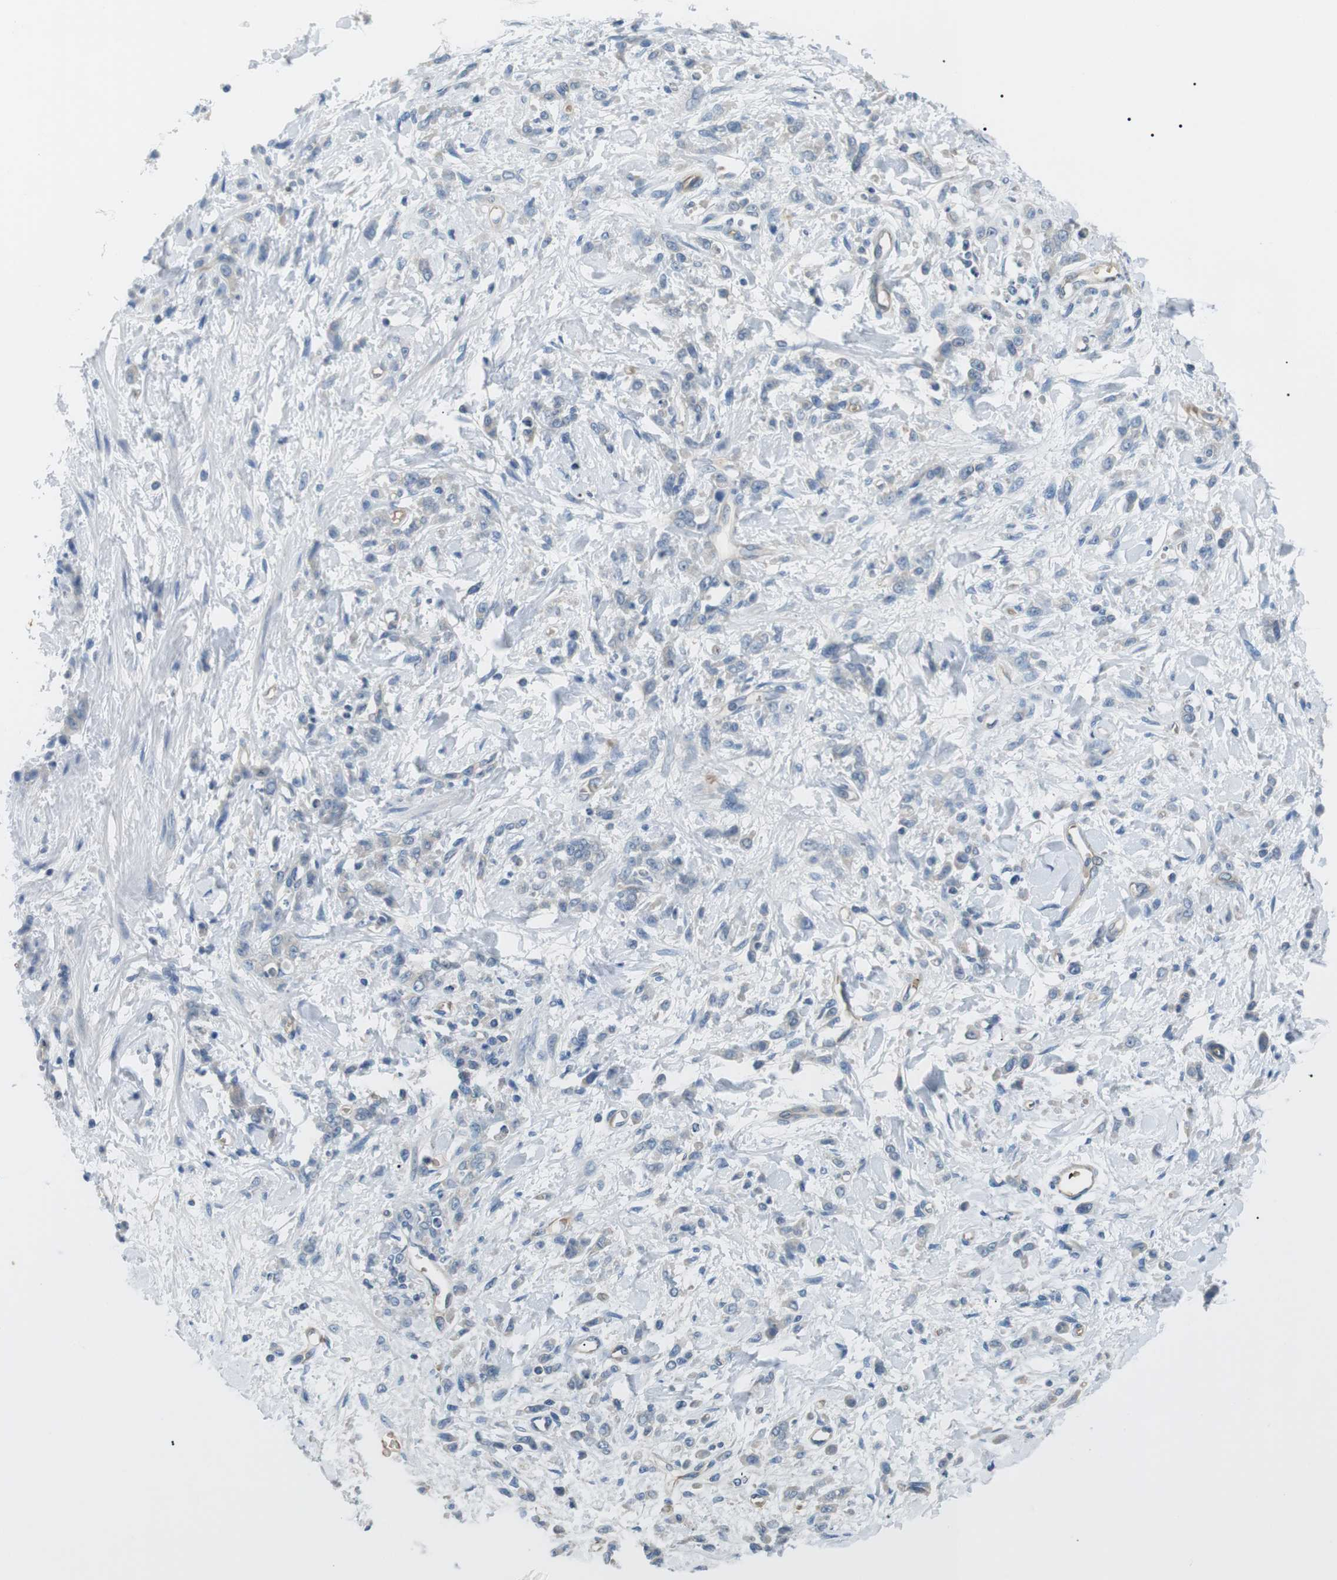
{"staining": {"intensity": "negative", "quantity": "none", "location": "none"}, "tissue": "stomach cancer", "cell_type": "Tumor cells", "image_type": "cancer", "snomed": [{"axis": "morphology", "description": "Normal tissue, NOS"}, {"axis": "morphology", "description": "Adenocarcinoma, NOS"}, {"axis": "topography", "description": "Stomach"}], "caption": "This is an IHC histopathology image of adenocarcinoma (stomach). There is no expression in tumor cells.", "gene": "ADCY10", "patient": {"sex": "male", "age": 82}}